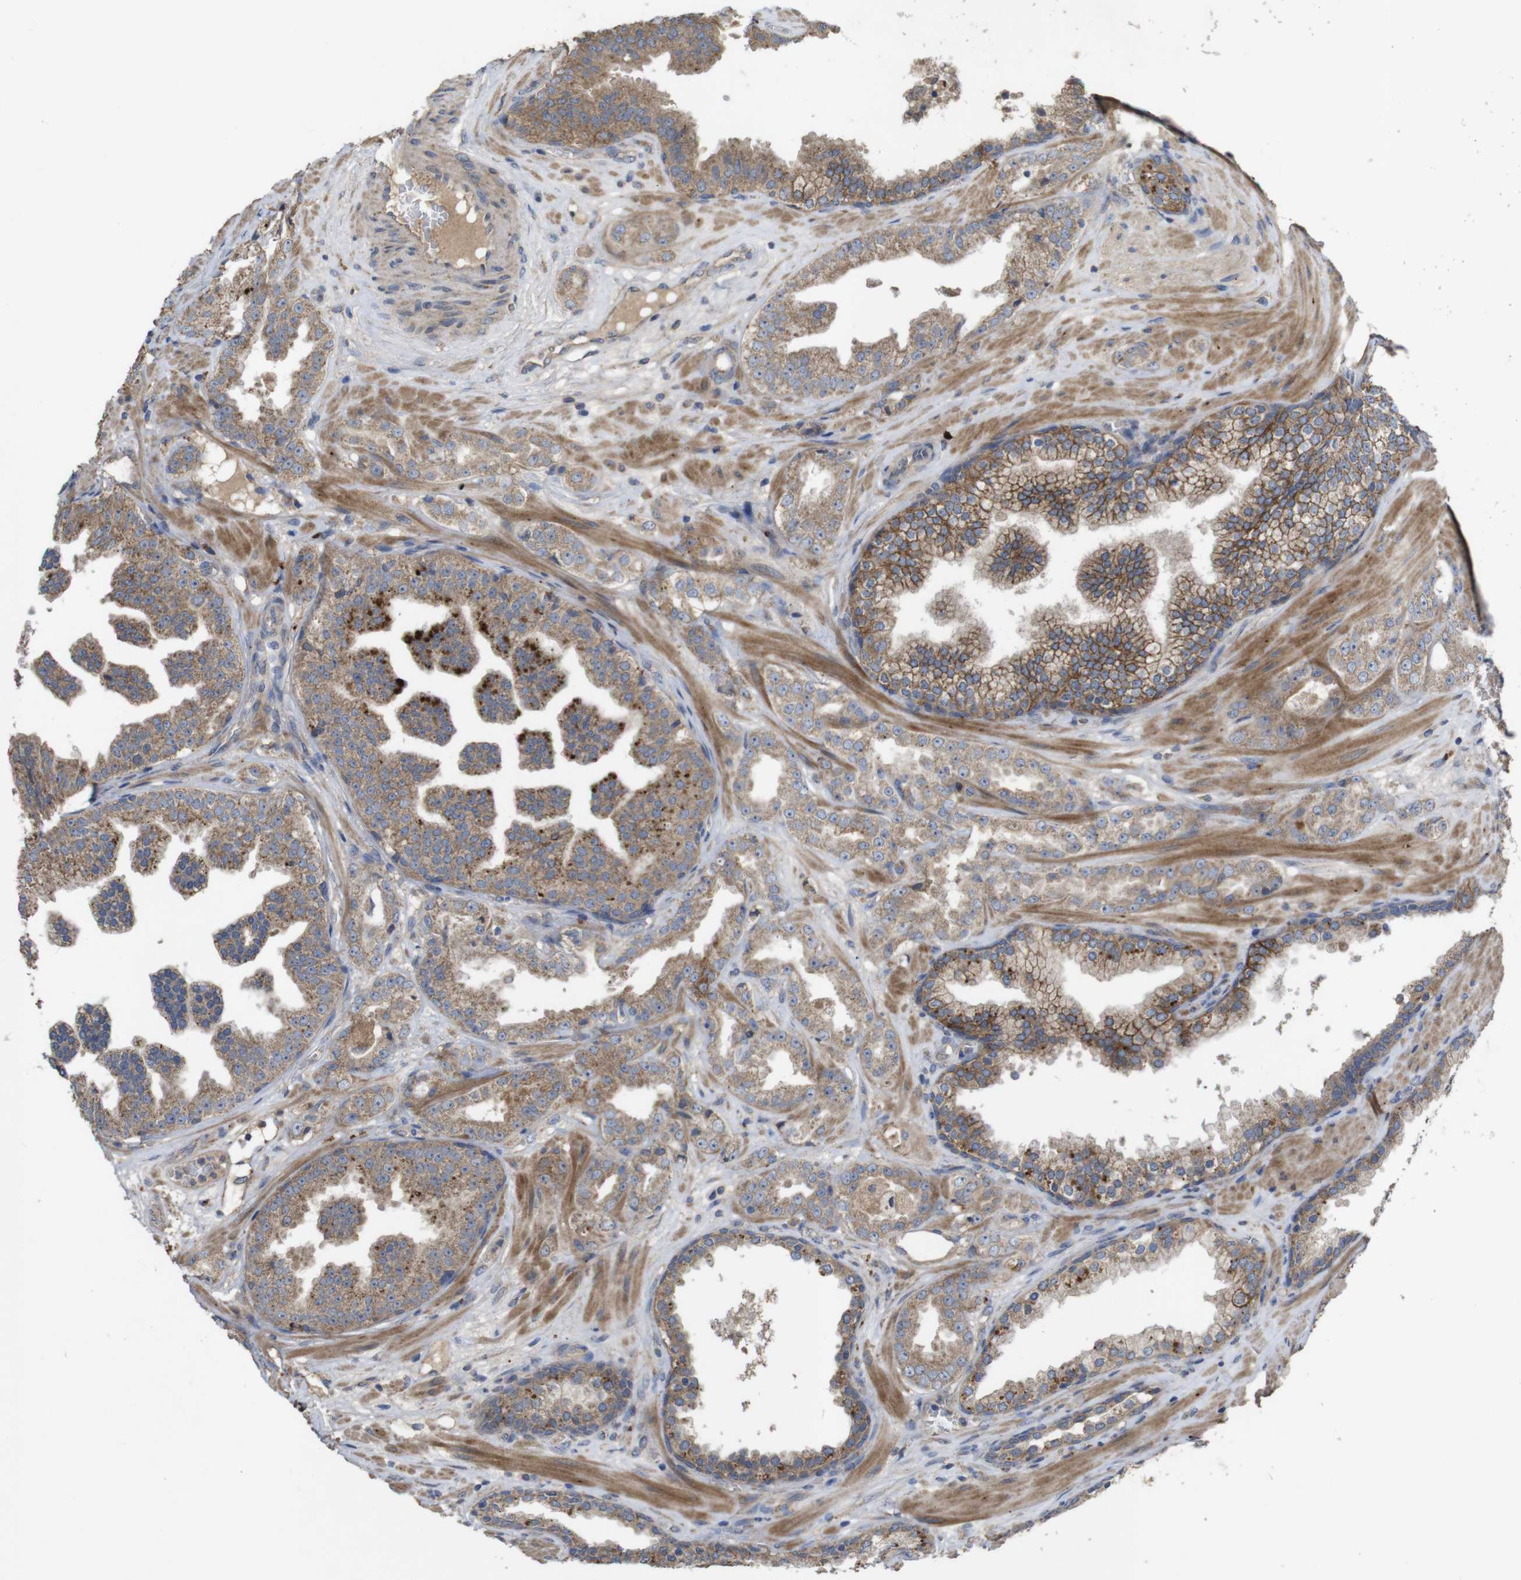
{"staining": {"intensity": "moderate", "quantity": ">75%", "location": "cytoplasmic/membranous"}, "tissue": "prostate cancer", "cell_type": "Tumor cells", "image_type": "cancer", "snomed": [{"axis": "morphology", "description": "Adenocarcinoma, High grade"}, {"axis": "topography", "description": "Prostate"}], "caption": "A brown stain highlights moderate cytoplasmic/membranous positivity of a protein in human adenocarcinoma (high-grade) (prostate) tumor cells. (brown staining indicates protein expression, while blue staining denotes nuclei).", "gene": "KCNS3", "patient": {"sex": "male", "age": 65}}